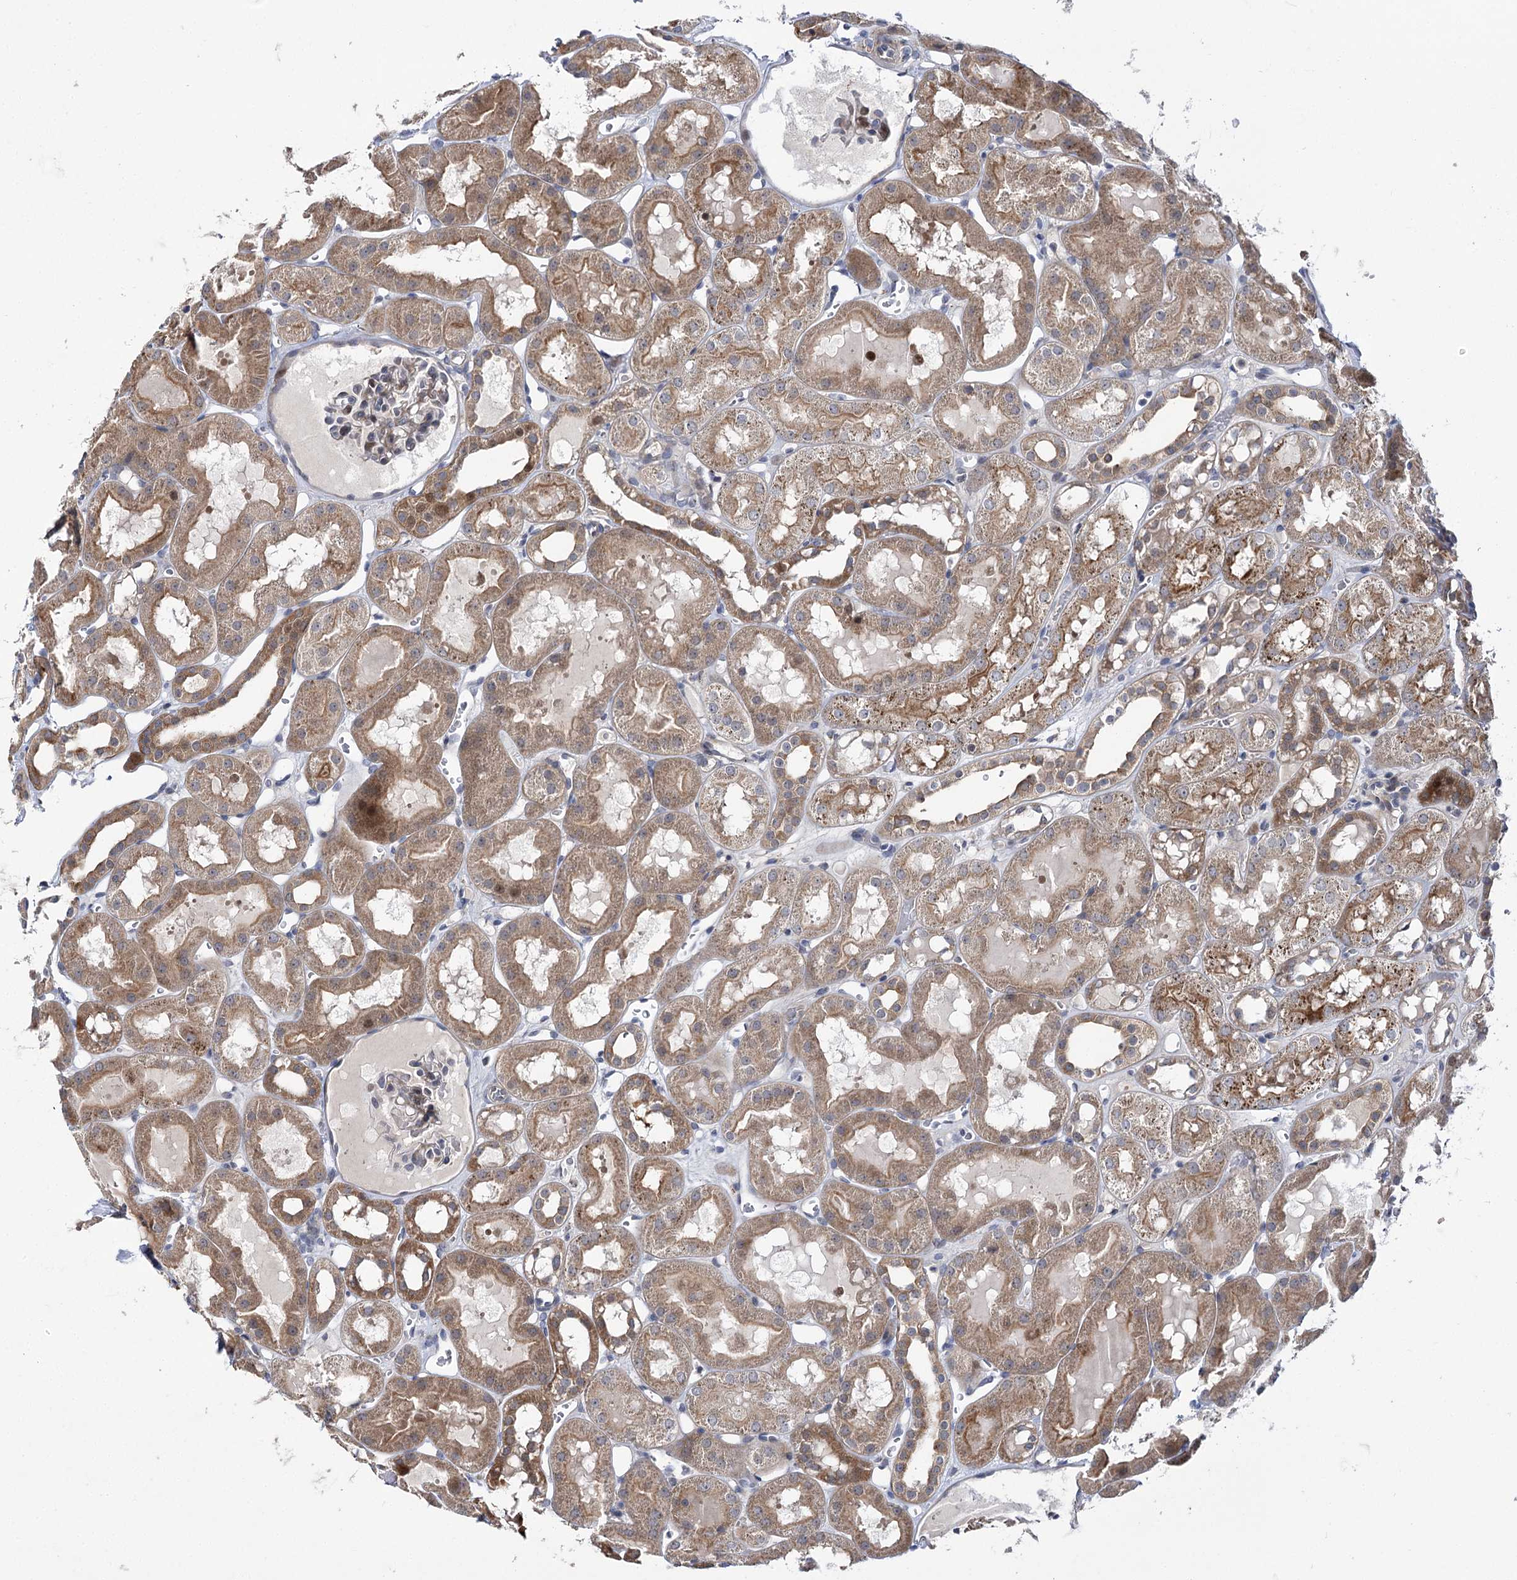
{"staining": {"intensity": "weak", "quantity": "<25%", "location": "cytoplasmic/membranous"}, "tissue": "kidney", "cell_type": "Cells in glomeruli", "image_type": "normal", "snomed": [{"axis": "morphology", "description": "Normal tissue, NOS"}, {"axis": "topography", "description": "Kidney"}, {"axis": "topography", "description": "Urinary bladder"}], "caption": "The IHC micrograph has no significant positivity in cells in glomeruli of kidney.", "gene": "ARHGAP32", "patient": {"sex": "male", "age": 16}}